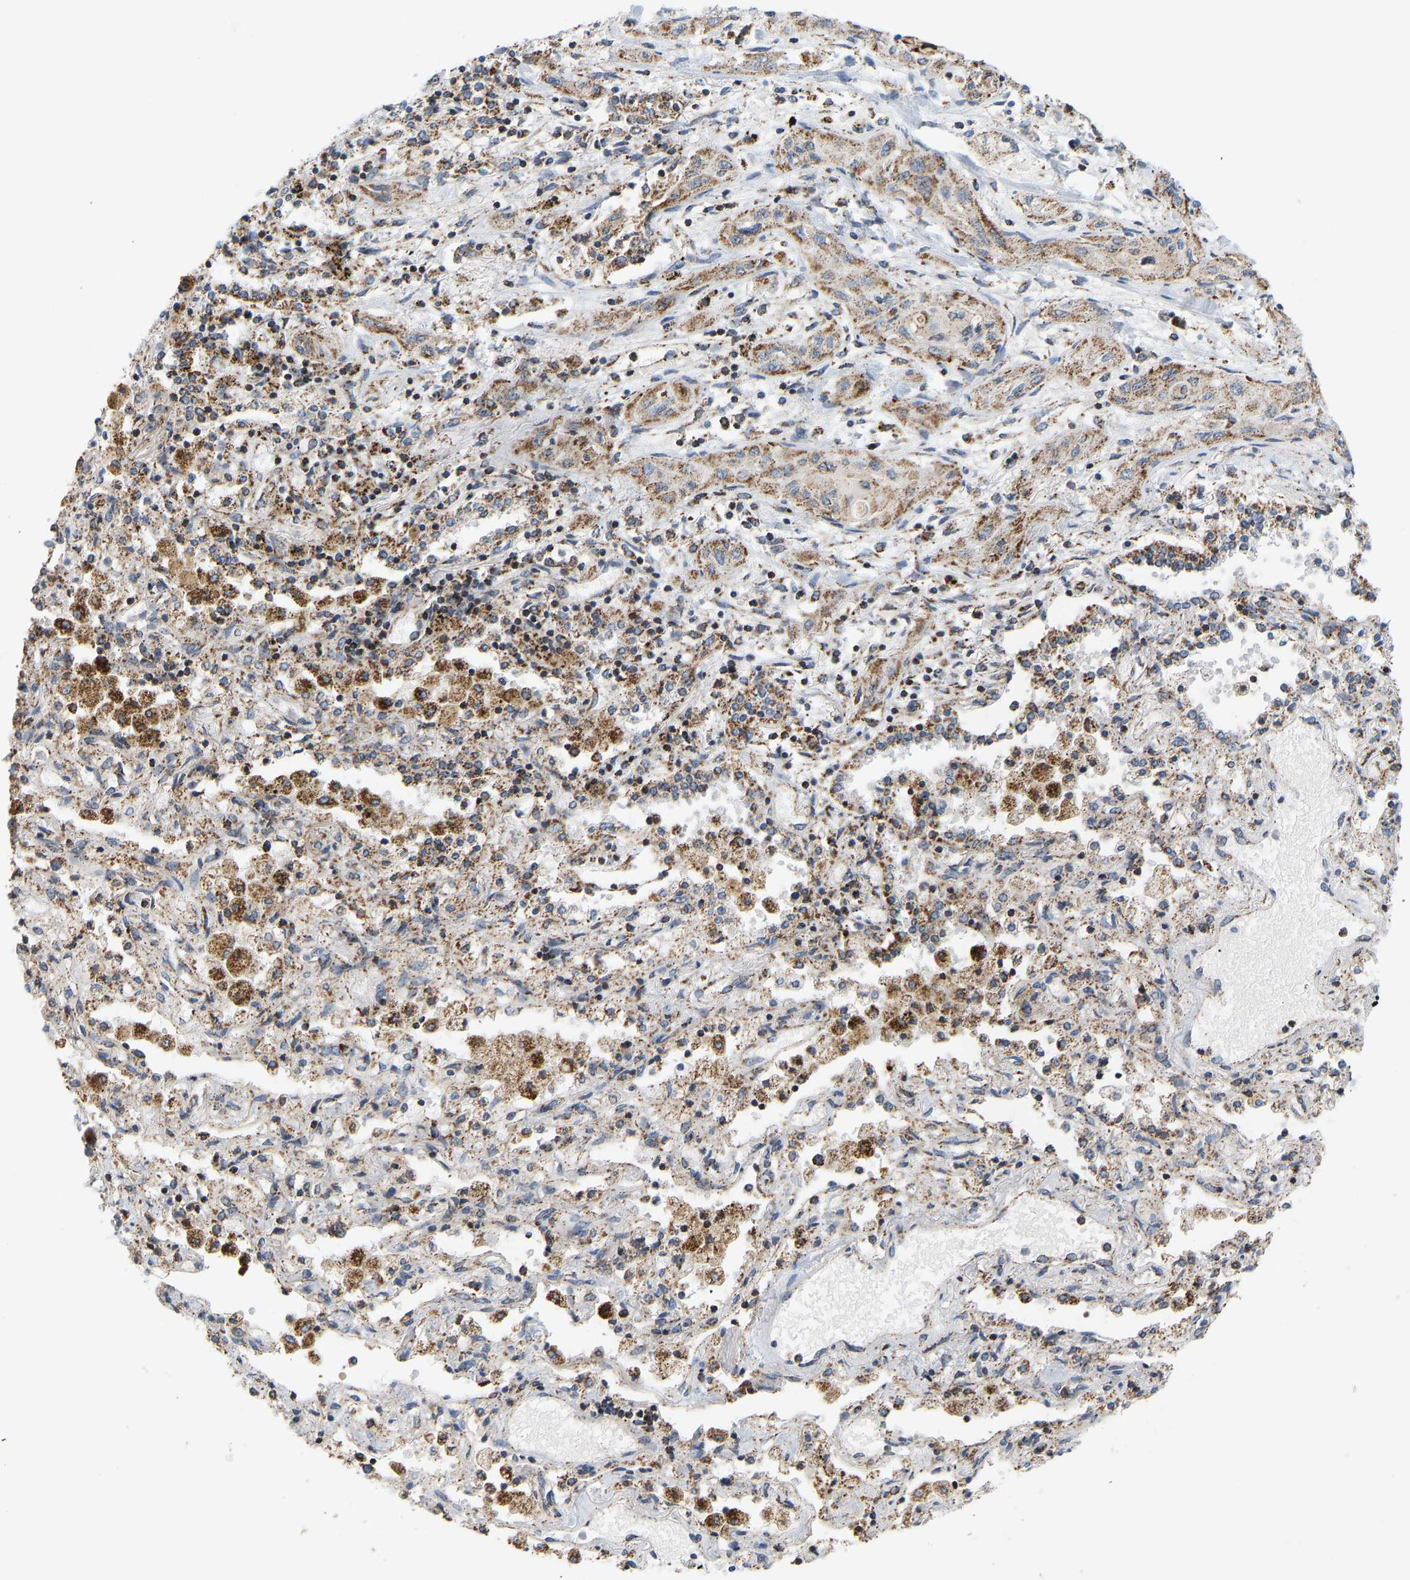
{"staining": {"intensity": "moderate", "quantity": ">75%", "location": "cytoplasmic/membranous"}, "tissue": "lung cancer", "cell_type": "Tumor cells", "image_type": "cancer", "snomed": [{"axis": "morphology", "description": "Squamous cell carcinoma, NOS"}, {"axis": "topography", "description": "Lung"}], "caption": "DAB (3,3'-diaminobenzidine) immunohistochemical staining of lung squamous cell carcinoma displays moderate cytoplasmic/membranous protein positivity in approximately >75% of tumor cells.", "gene": "GPSM2", "patient": {"sex": "female", "age": 47}}